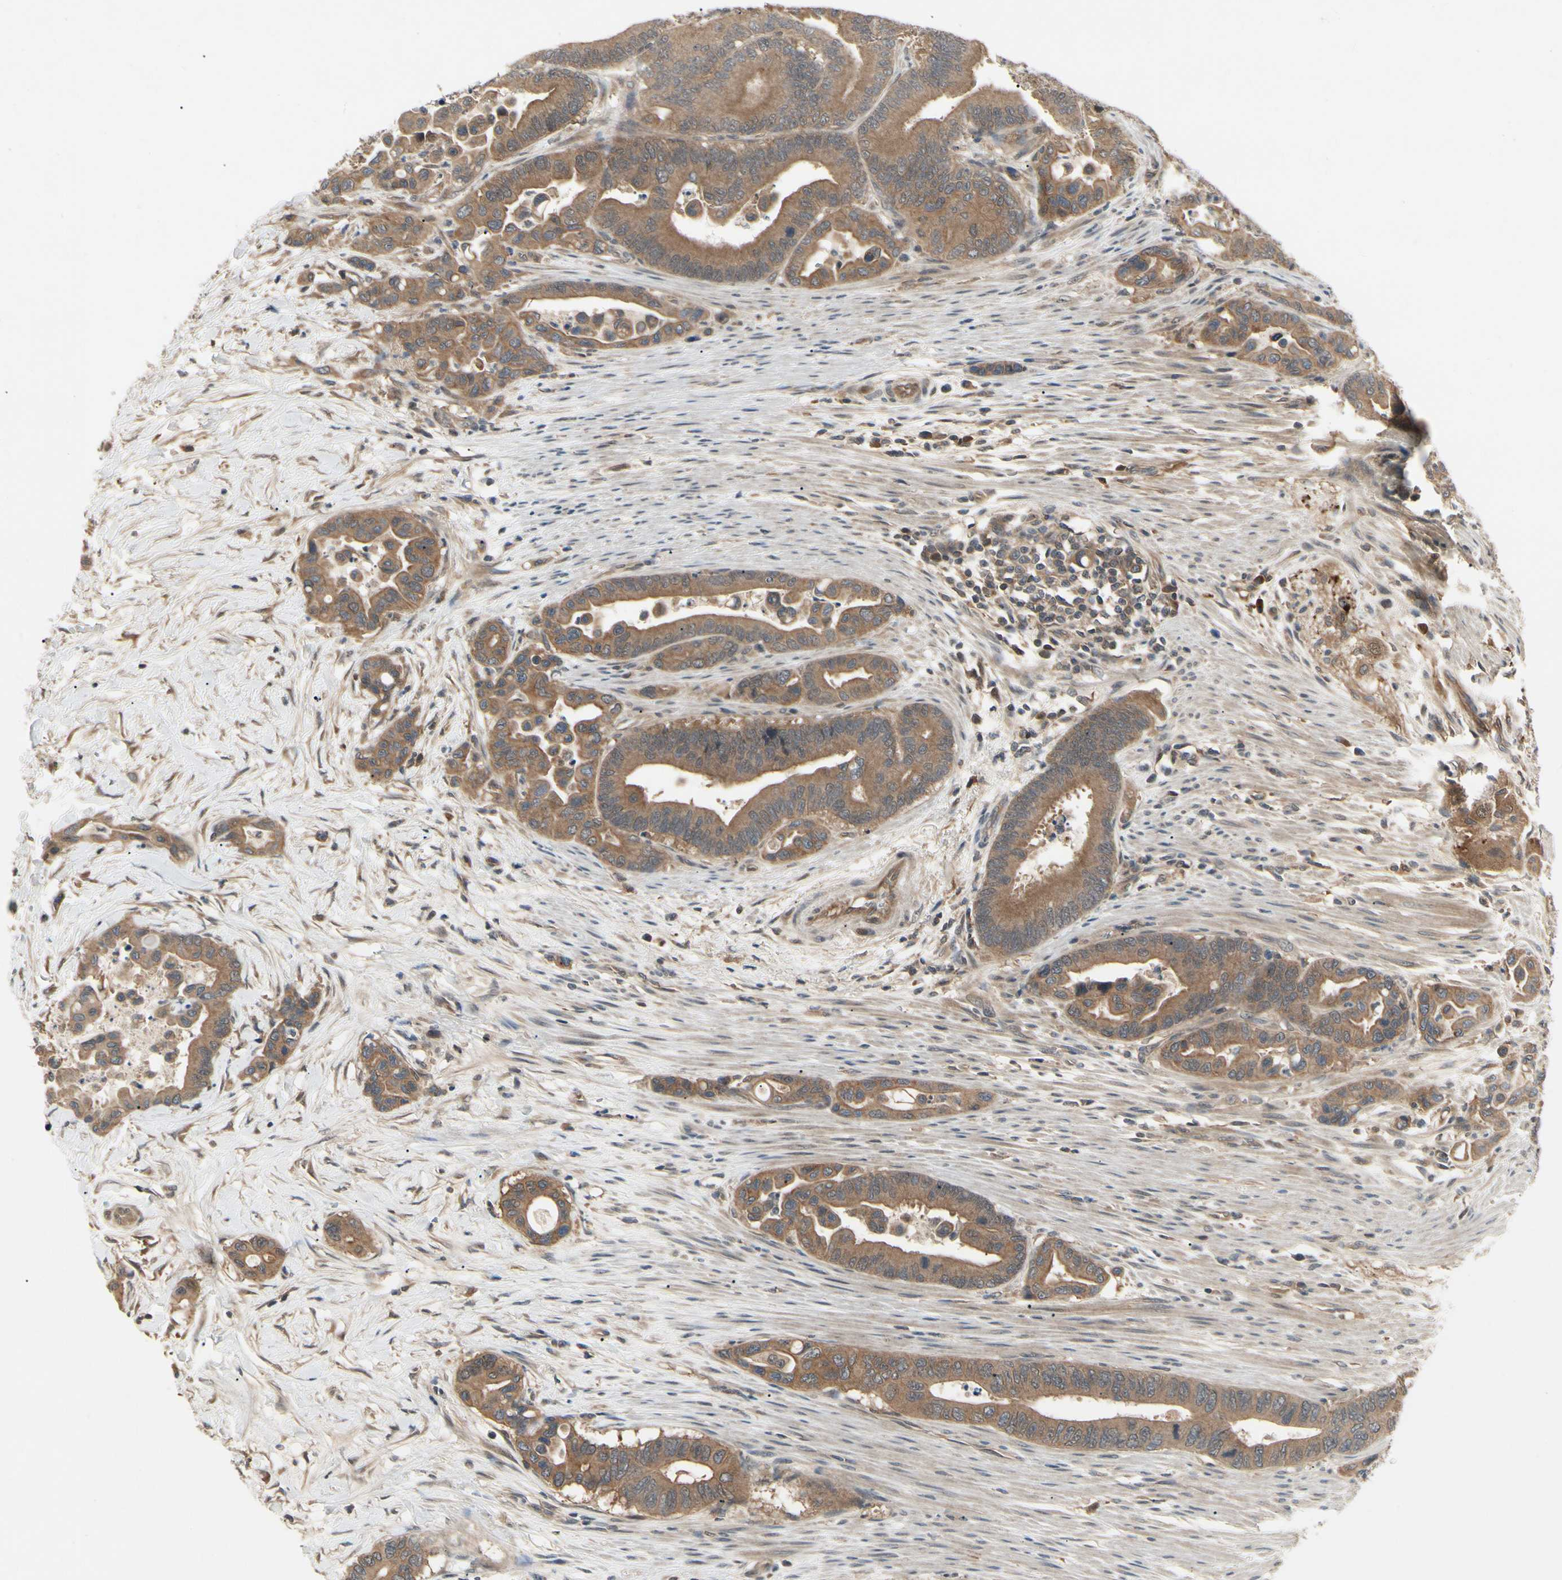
{"staining": {"intensity": "moderate", "quantity": ">75%", "location": "cytoplasmic/membranous"}, "tissue": "colorectal cancer", "cell_type": "Tumor cells", "image_type": "cancer", "snomed": [{"axis": "morphology", "description": "Normal tissue, NOS"}, {"axis": "morphology", "description": "Adenocarcinoma, NOS"}, {"axis": "topography", "description": "Colon"}], "caption": "This photomicrograph reveals immunohistochemistry staining of human colorectal cancer (adenocarcinoma), with medium moderate cytoplasmic/membranous positivity in about >75% of tumor cells.", "gene": "RNF14", "patient": {"sex": "male", "age": 82}}